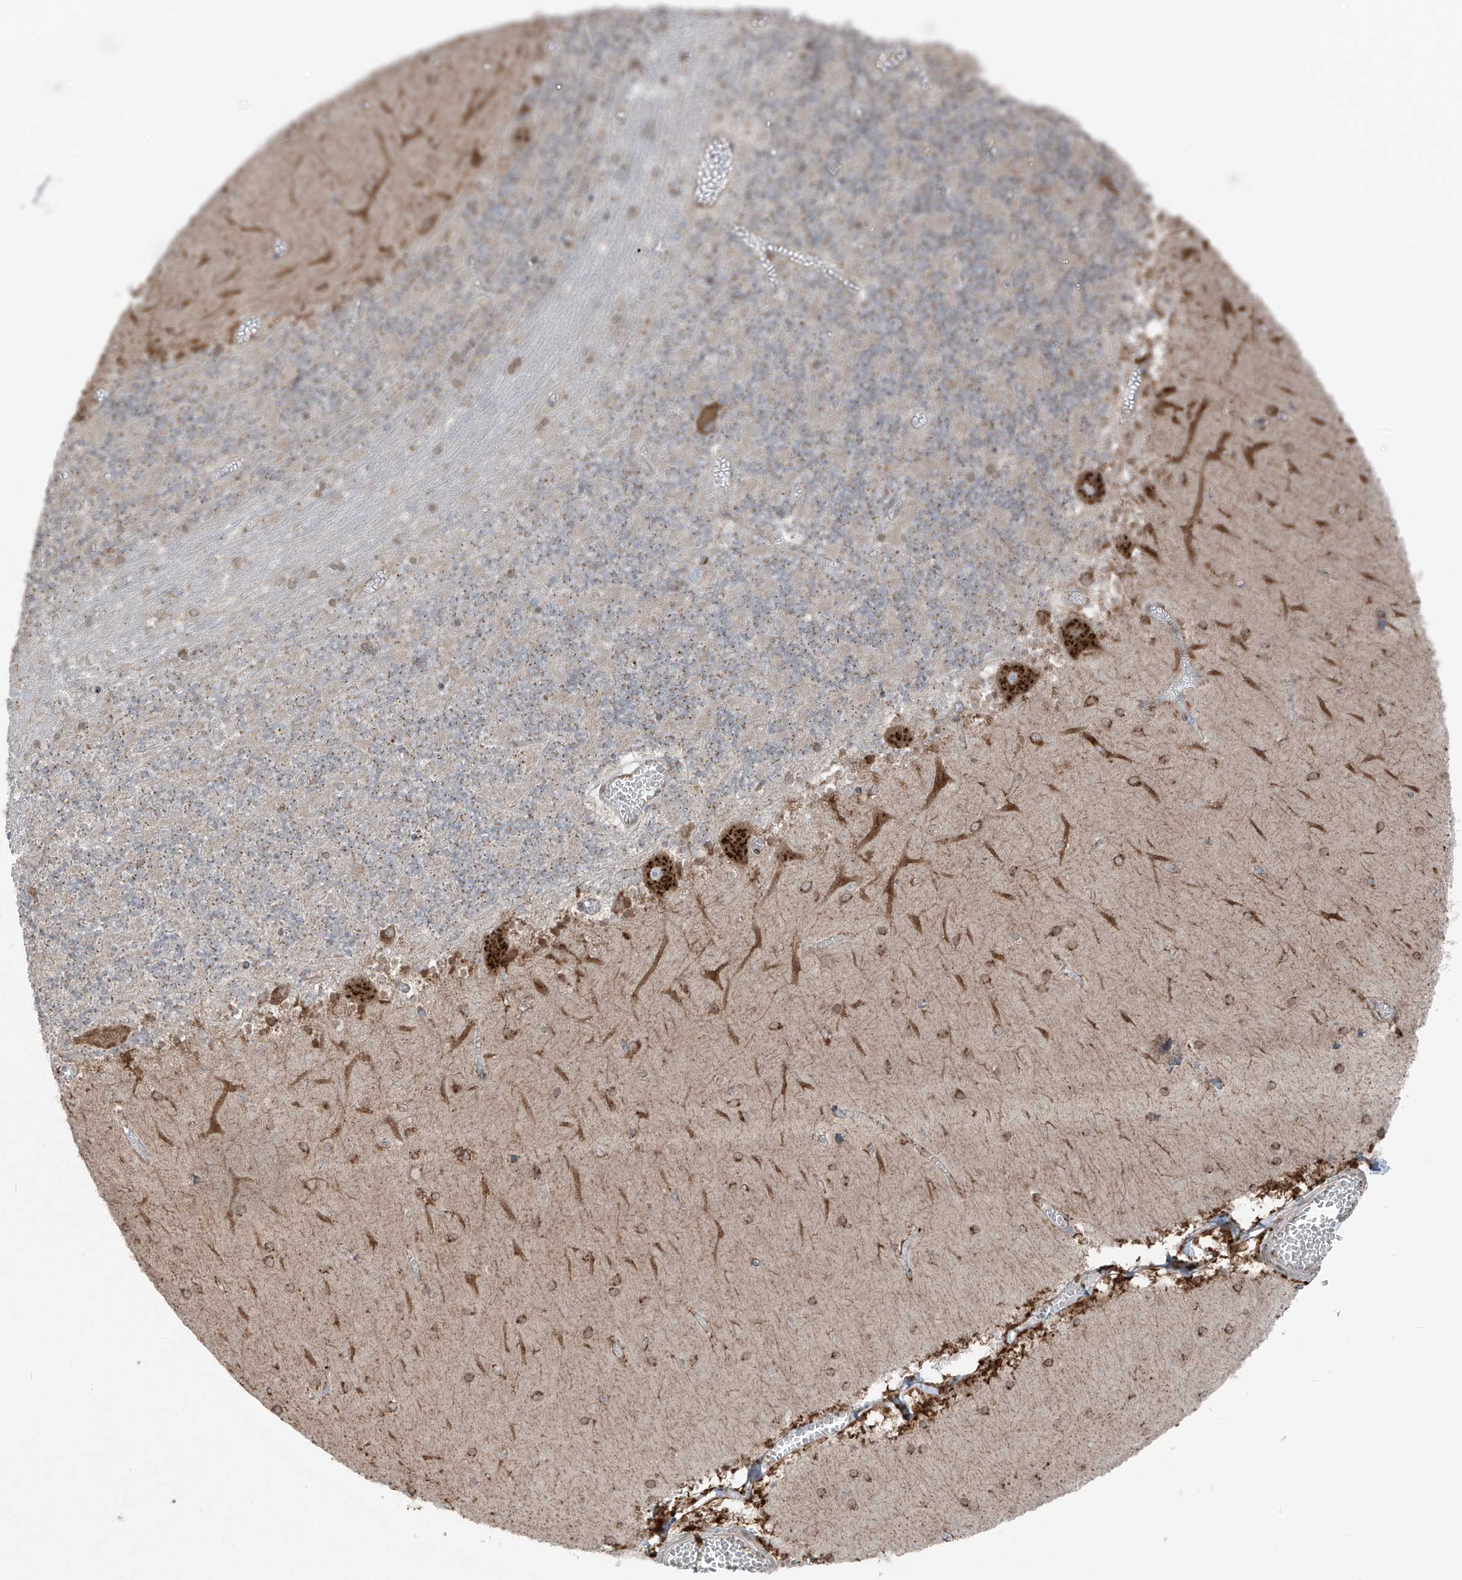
{"staining": {"intensity": "moderate", "quantity": "25%-75%", "location": "cytoplasmic/membranous"}, "tissue": "cerebellum", "cell_type": "Cells in granular layer", "image_type": "normal", "snomed": [{"axis": "morphology", "description": "Normal tissue, NOS"}, {"axis": "topography", "description": "Cerebellum"}], "caption": "Protein staining displays moderate cytoplasmic/membranous expression in about 25%-75% of cells in granular layer in unremarkable cerebellum.", "gene": "ERLEC1", "patient": {"sex": "female", "age": 28}}